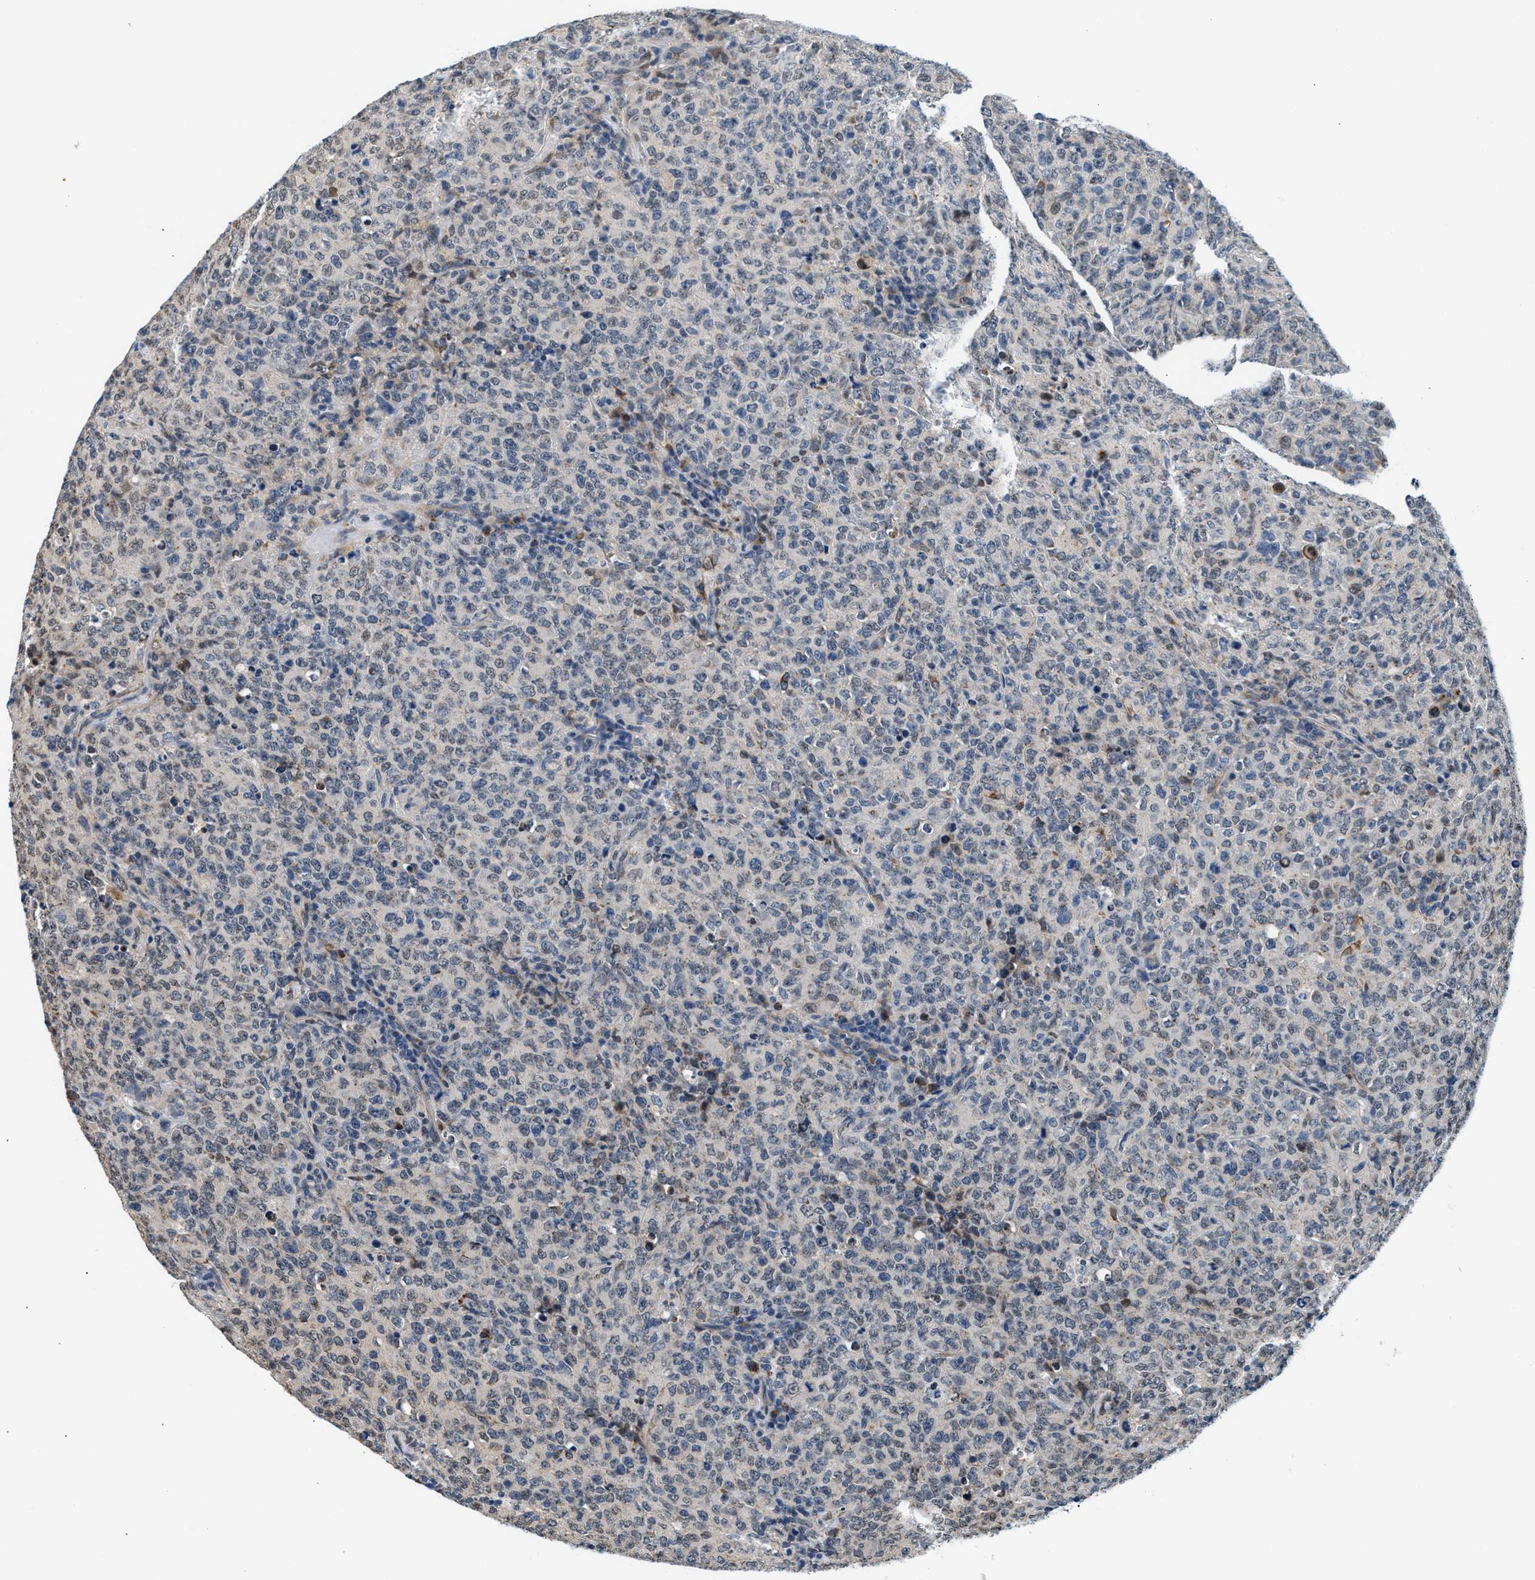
{"staining": {"intensity": "negative", "quantity": "none", "location": "none"}, "tissue": "lymphoma", "cell_type": "Tumor cells", "image_type": "cancer", "snomed": [{"axis": "morphology", "description": "Malignant lymphoma, non-Hodgkin's type, High grade"}, {"axis": "topography", "description": "Tonsil"}], "caption": "Human lymphoma stained for a protein using immunohistochemistry (IHC) shows no positivity in tumor cells.", "gene": "KCNMB2", "patient": {"sex": "female", "age": 36}}